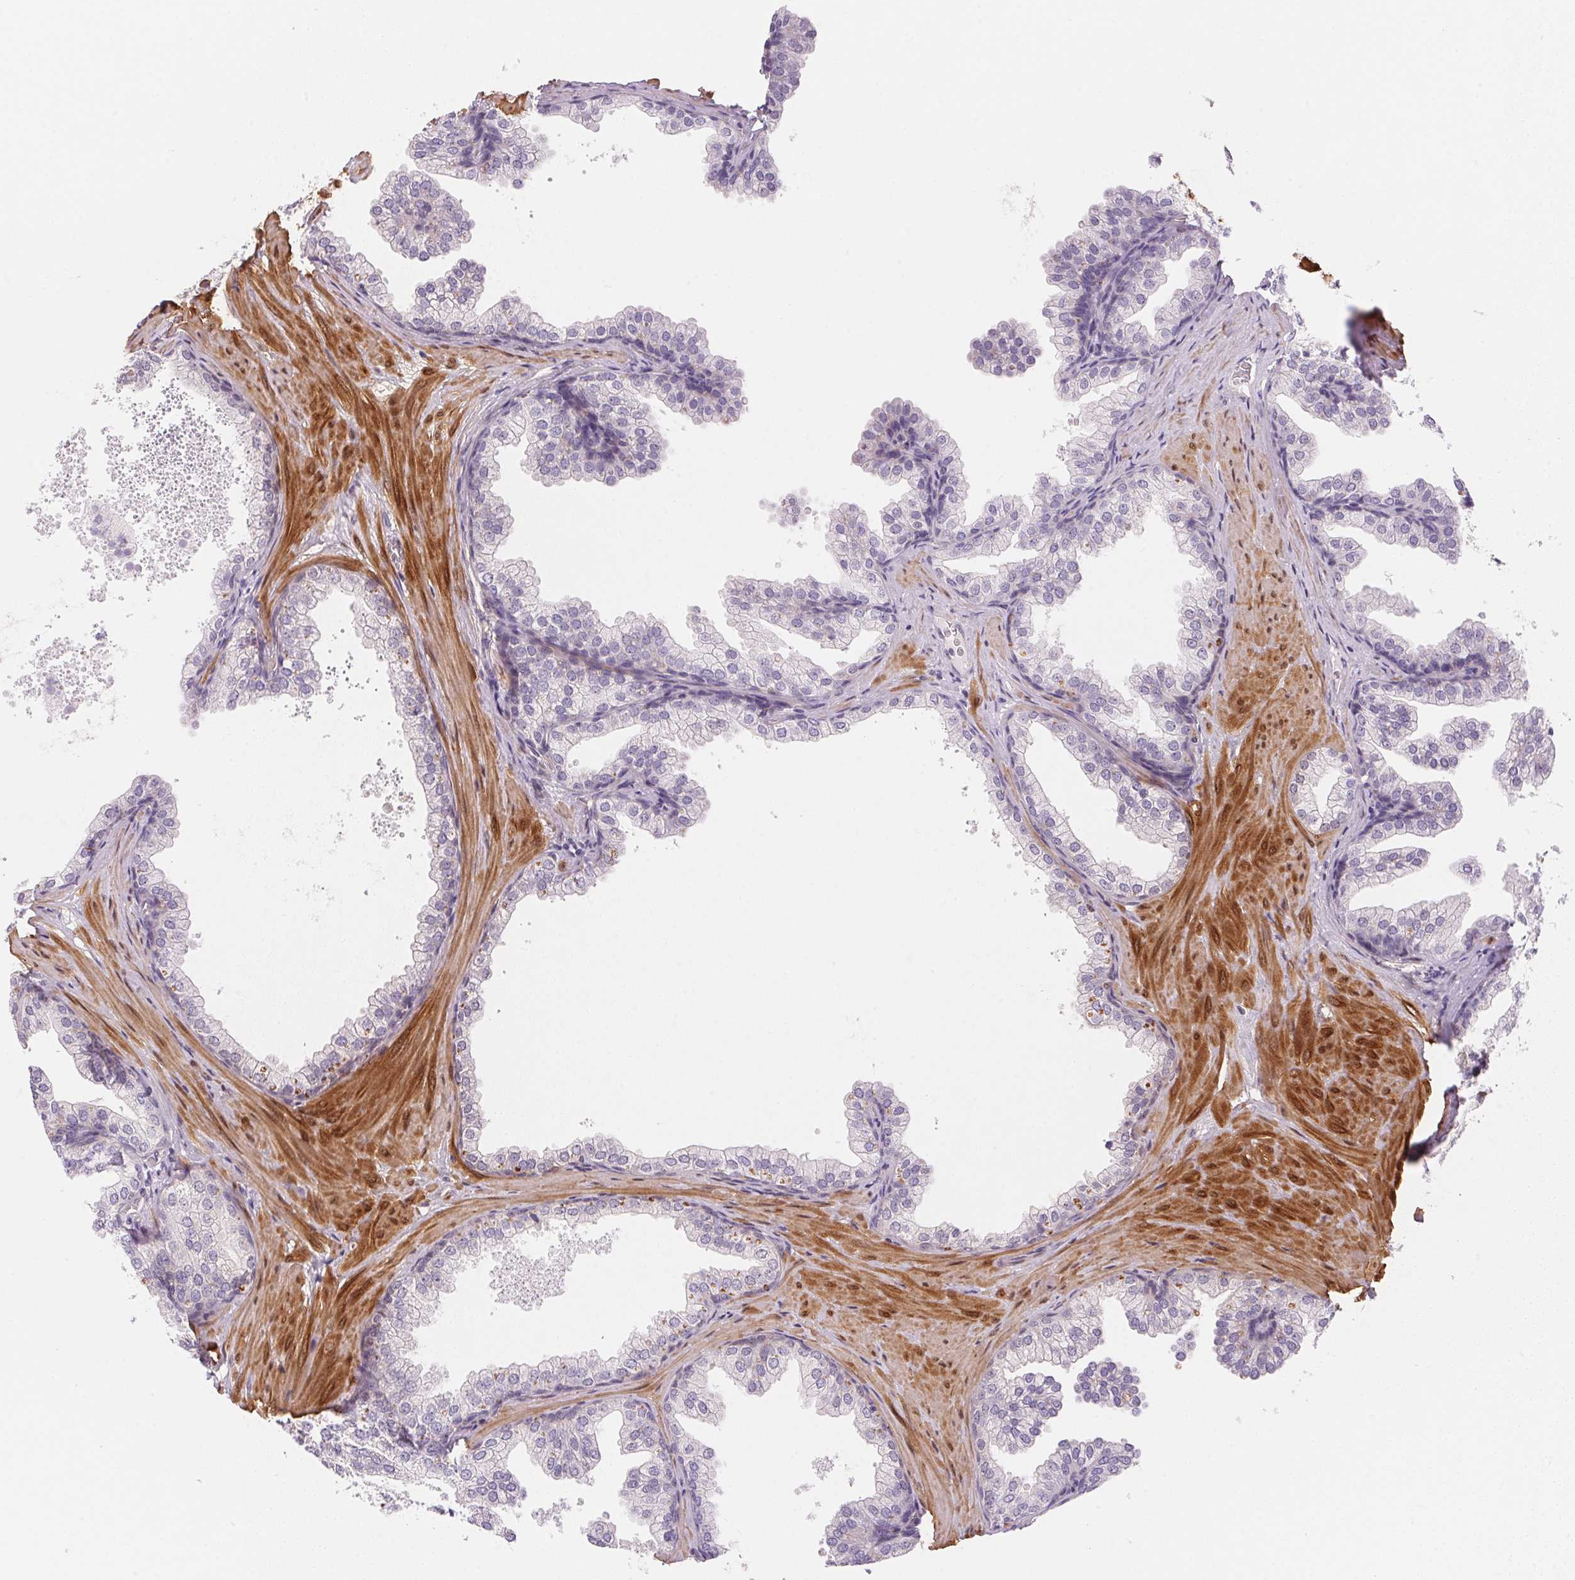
{"staining": {"intensity": "negative", "quantity": "none", "location": "none"}, "tissue": "prostate", "cell_type": "Glandular cells", "image_type": "normal", "snomed": [{"axis": "morphology", "description": "Normal tissue, NOS"}, {"axis": "topography", "description": "Prostate"}], "caption": "Immunohistochemical staining of unremarkable human prostate demonstrates no significant staining in glandular cells.", "gene": "SMTN", "patient": {"sex": "male", "age": 37}}